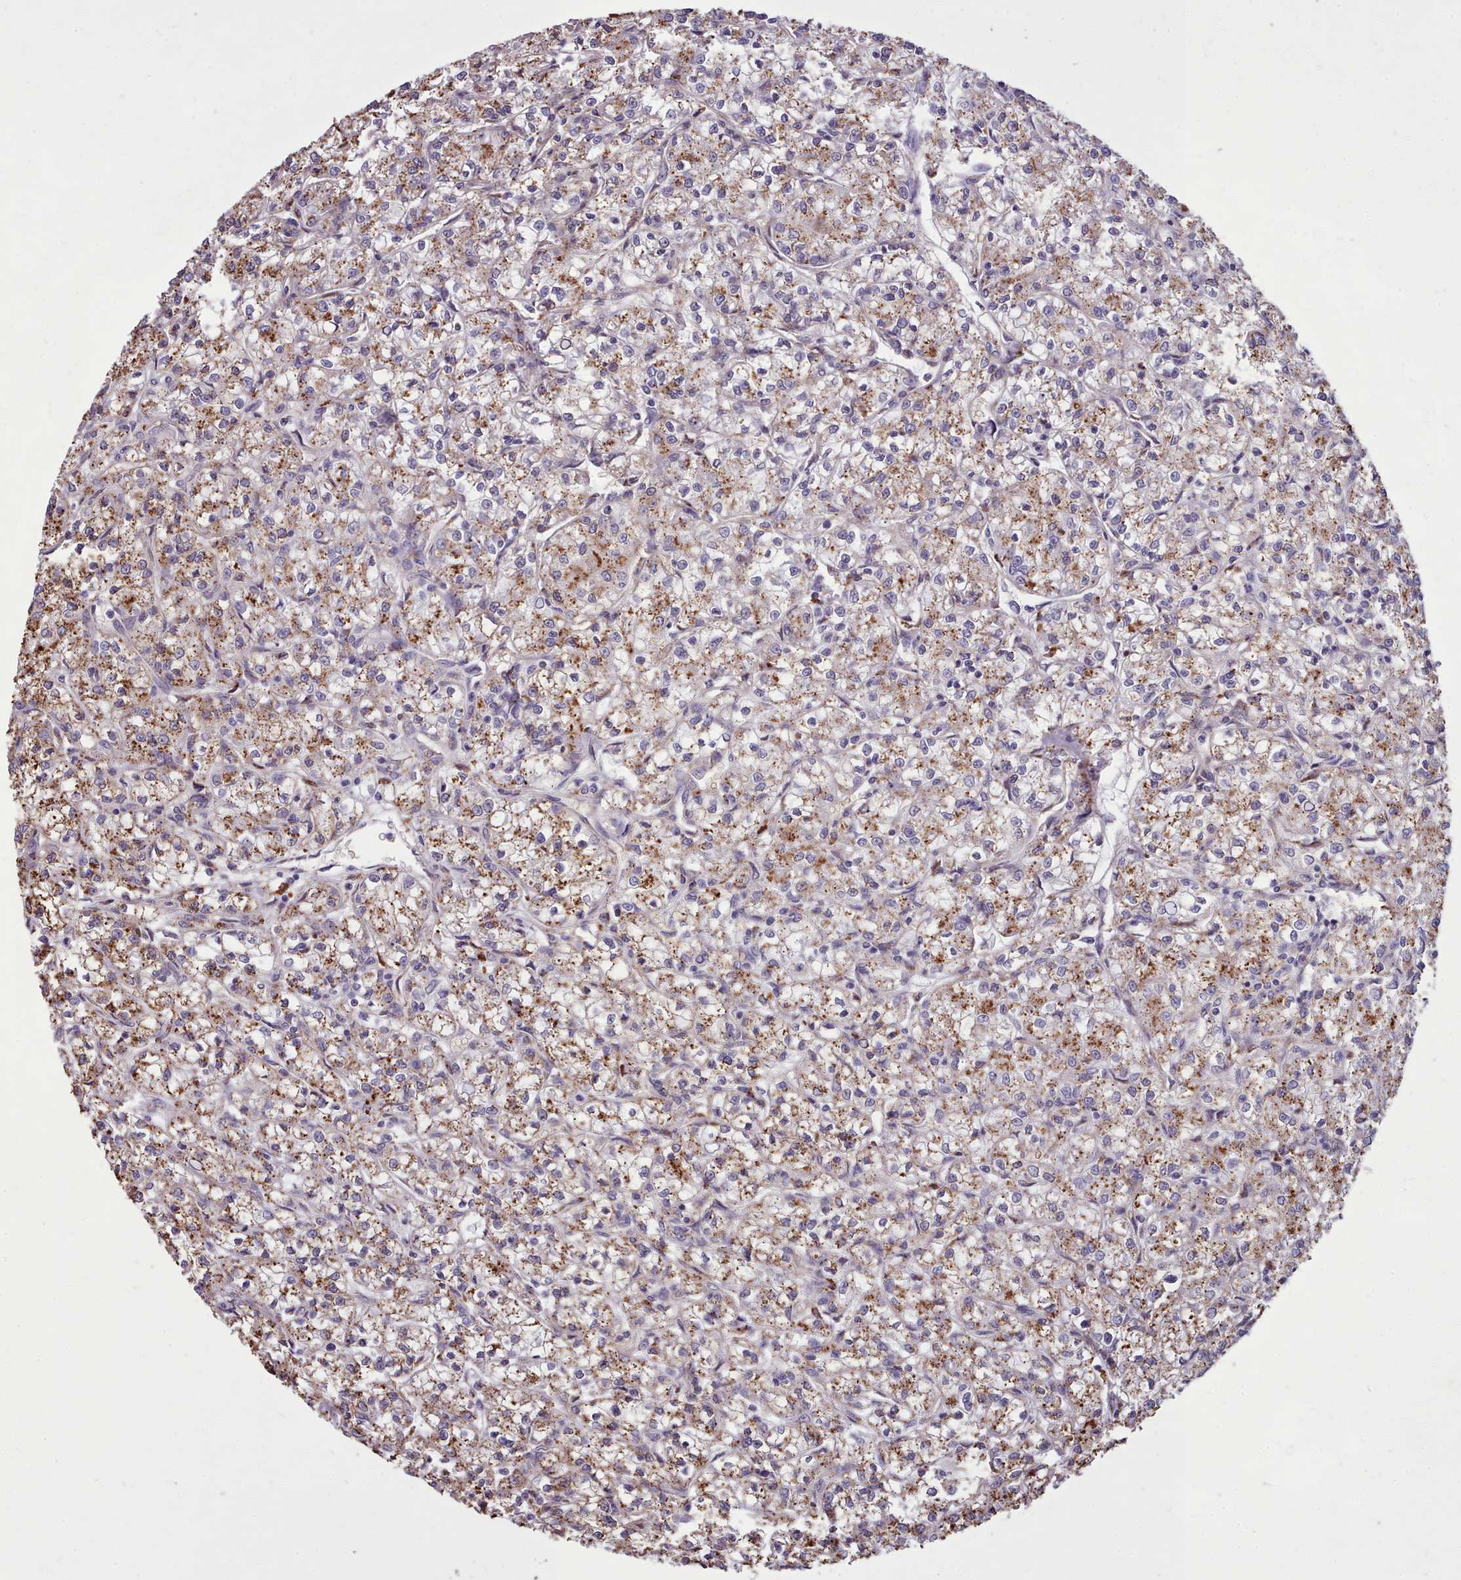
{"staining": {"intensity": "moderate", "quantity": ">75%", "location": "cytoplasmic/membranous"}, "tissue": "renal cancer", "cell_type": "Tumor cells", "image_type": "cancer", "snomed": [{"axis": "morphology", "description": "Adenocarcinoma, NOS"}, {"axis": "topography", "description": "Kidney"}], "caption": "Moderate cytoplasmic/membranous protein staining is present in about >75% of tumor cells in renal adenocarcinoma.", "gene": "PACSIN3", "patient": {"sex": "female", "age": 59}}